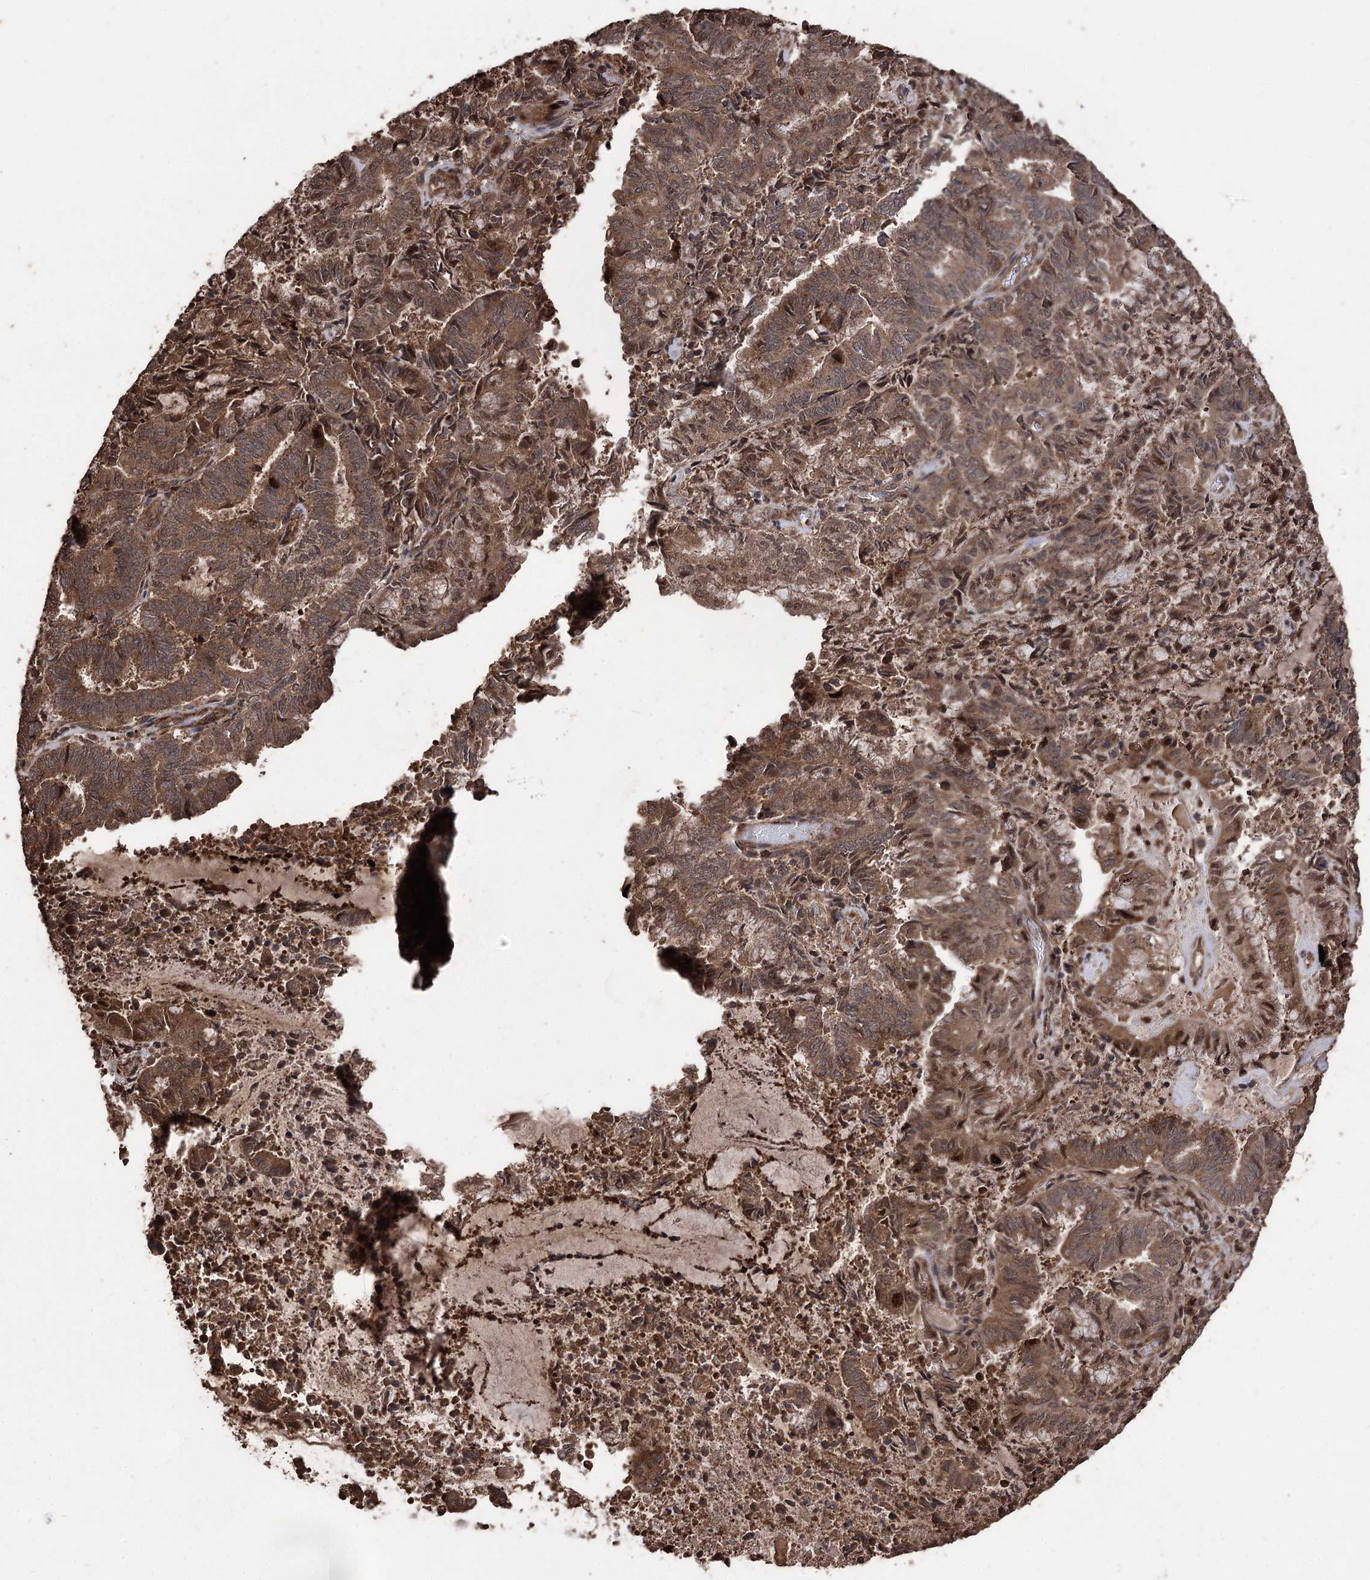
{"staining": {"intensity": "moderate", "quantity": ">75%", "location": "cytoplasmic/membranous"}, "tissue": "endometrial cancer", "cell_type": "Tumor cells", "image_type": "cancer", "snomed": [{"axis": "morphology", "description": "Adenocarcinoma, NOS"}, {"axis": "topography", "description": "Endometrium"}], "caption": "Endometrial cancer was stained to show a protein in brown. There is medium levels of moderate cytoplasmic/membranous positivity in approximately >75% of tumor cells.", "gene": "RASSF3", "patient": {"sex": "female", "age": 80}}